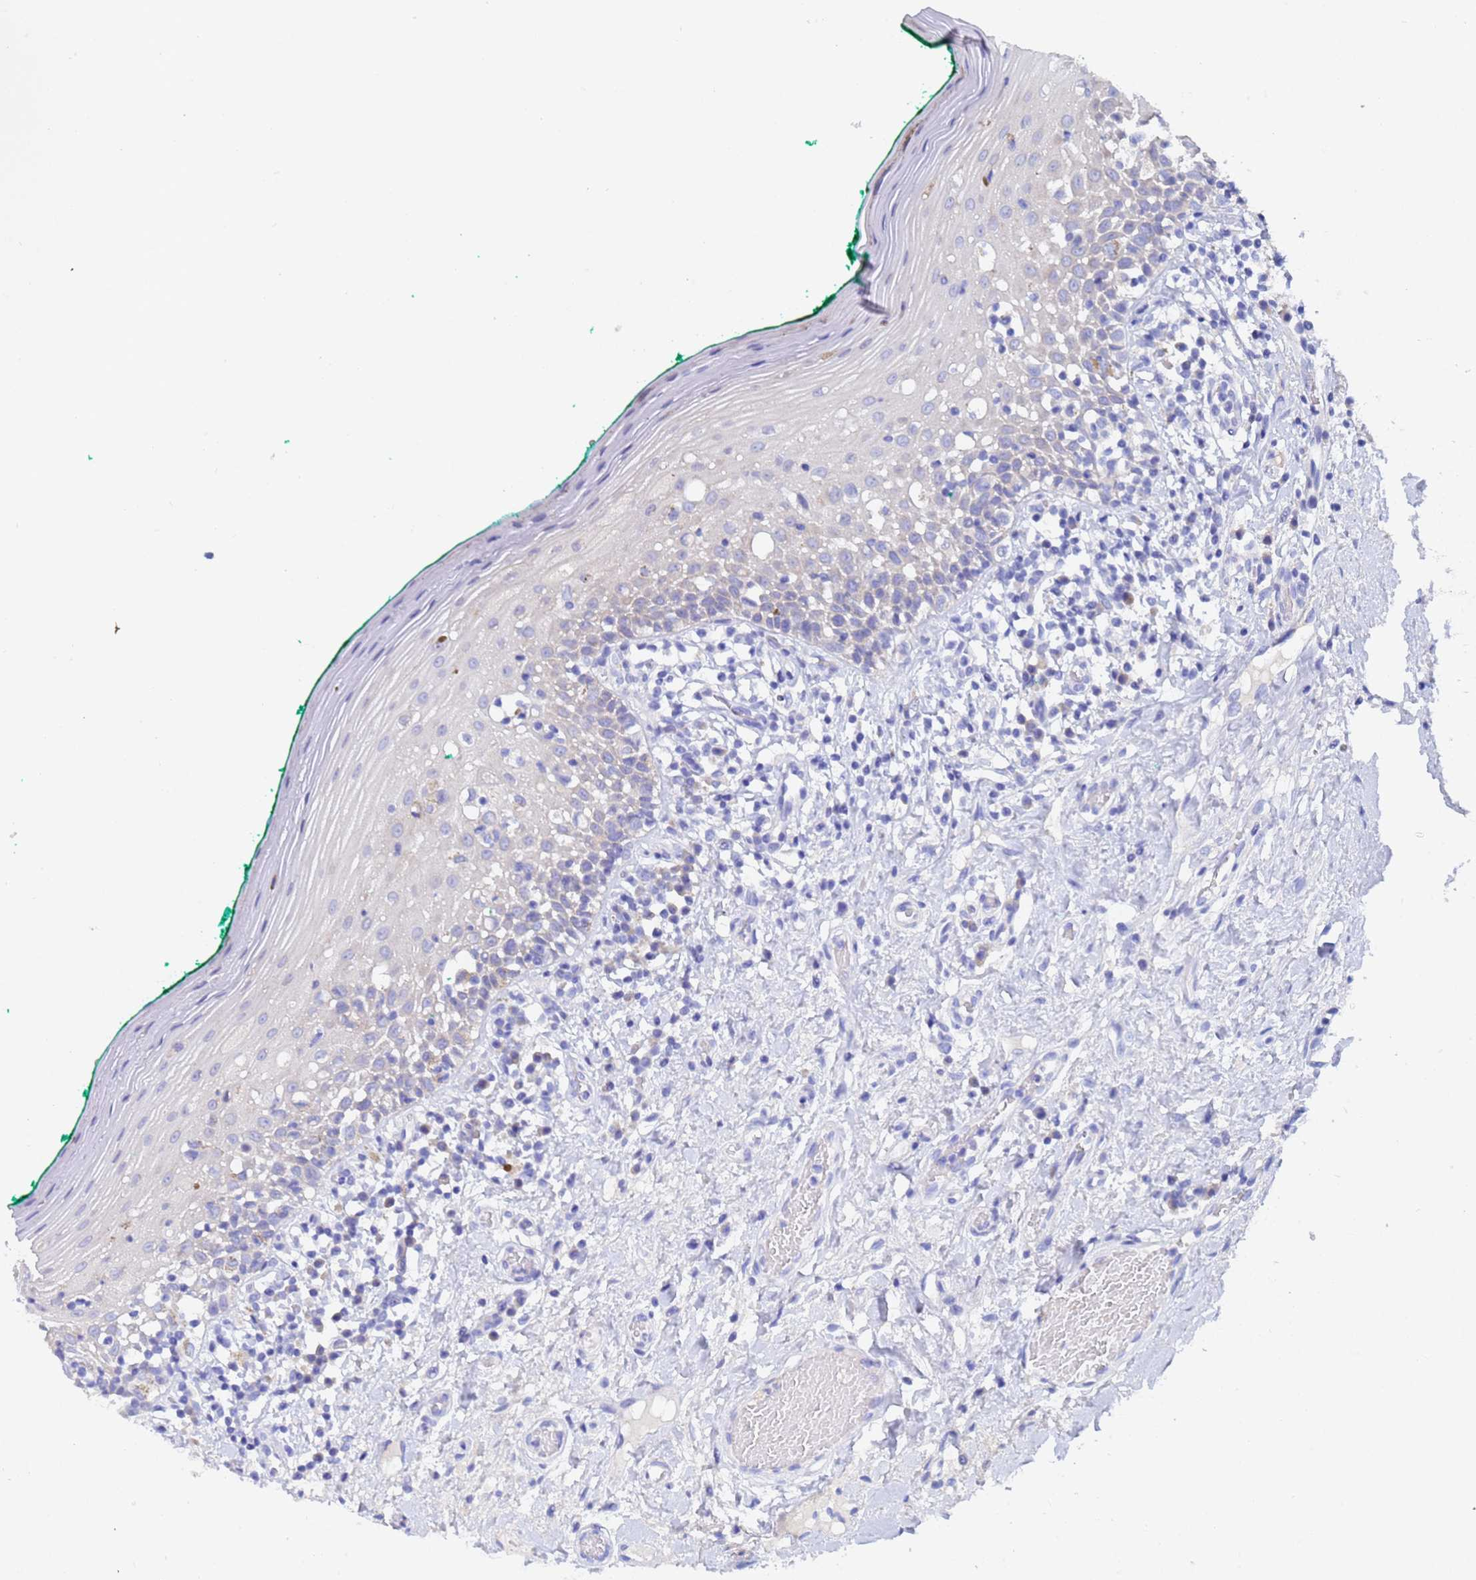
{"staining": {"intensity": "weak", "quantity": "<25%", "location": "cytoplasmic/membranous"}, "tissue": "oral mucosa", "cell_type": "Squamous epithelial cells", "image_type": "normal", "snomed": [{"axis": "morphology", "description": "Normal tissue, NOS"}, {"axis": "topography", "description": "Oral tissue"}], "caption": "A histopathology image of oral mucosa stained for a protein demonstrates no brown staining in squamous epithelial cells. Brightfield microscopy of immunohistochemistry stained with DAB (3,3'-diaminobenzidine) (brown) and hematoxylin (blue), captured at high magnification.", "gene": "UBE2O", "patient": {"sex": "female", "age": 83}}